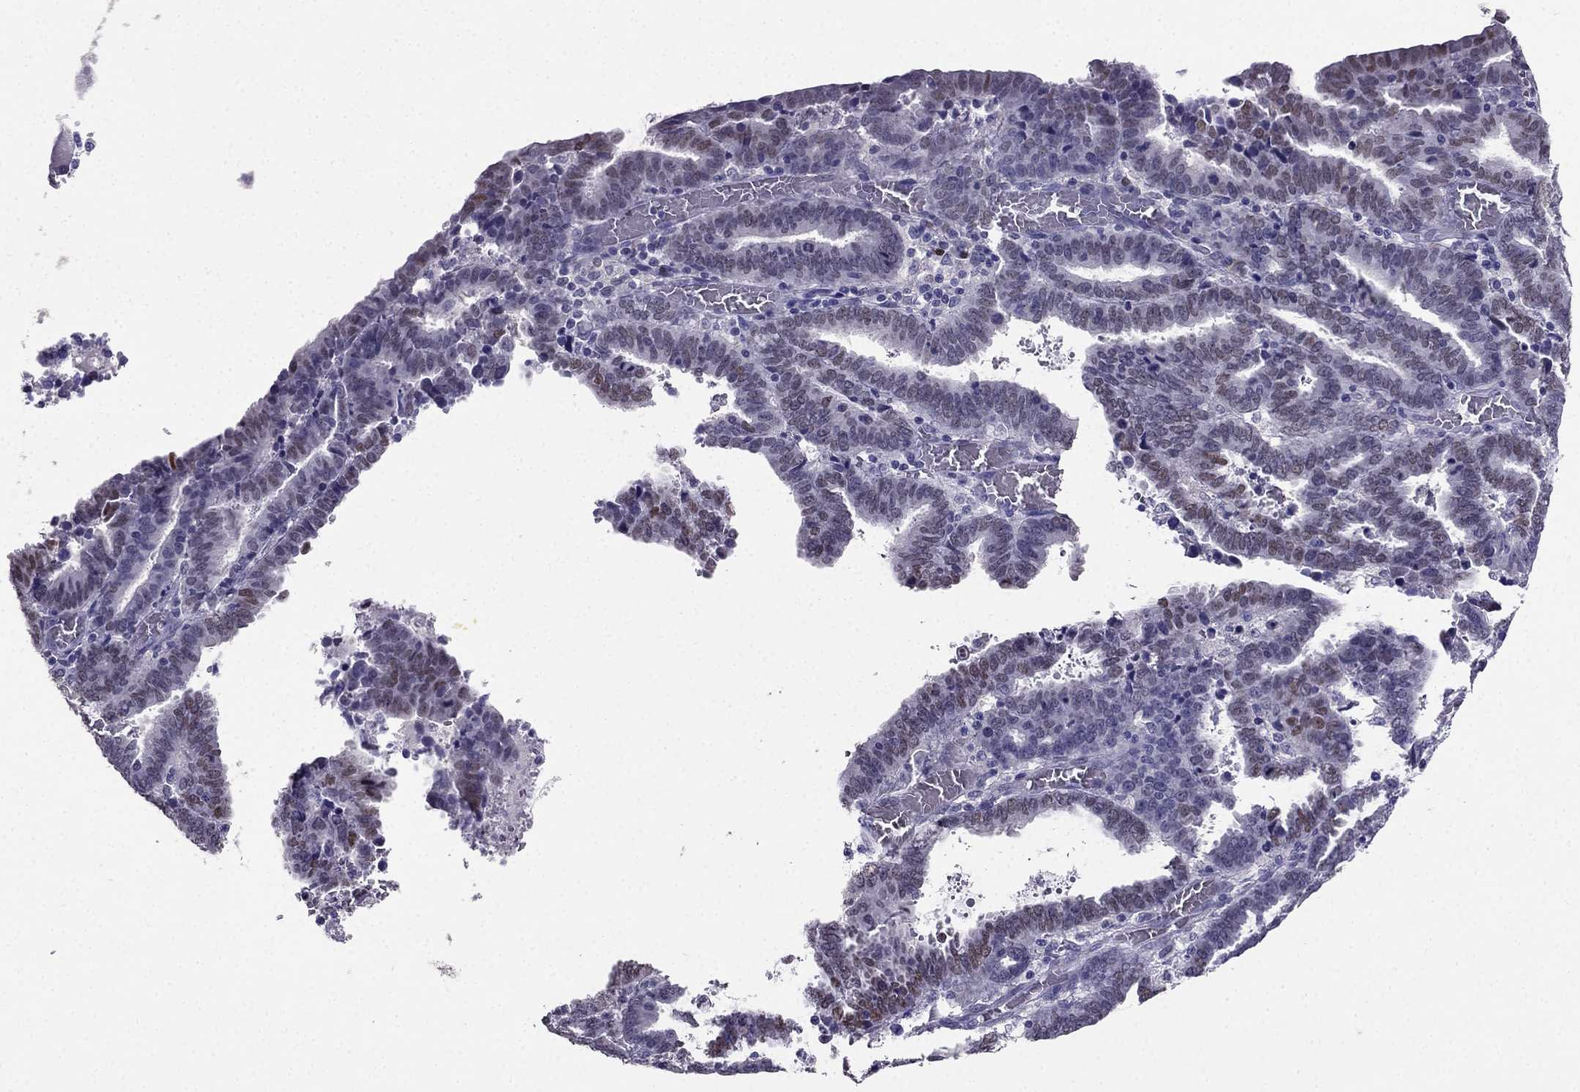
{"staining": {"intensity": "moderate", "quantity": "<25%", "location": "nuclear"}, "tissue": "endometrial cancer", "cell_type": "Tumor cells", "image_type": "cancer", "snomed": [{"axis": "morphology", "description": "Adenocarcinoma, NOS"}, {"axis": "topography", "description": "Uterus"}], "caption": "Immunohistochemistry (IHC) histopathology image of neoplastic tissue: human endometrial adenocarcinoma stained using immunohistochemistry (IHC) exhibits low levels of moderate protein expression localized specifically in the nuclear of tumor cells, appearing as a nuclear brown color.", "gene": "ARID3A", "patient": {"sex": "female", "age": 83}}